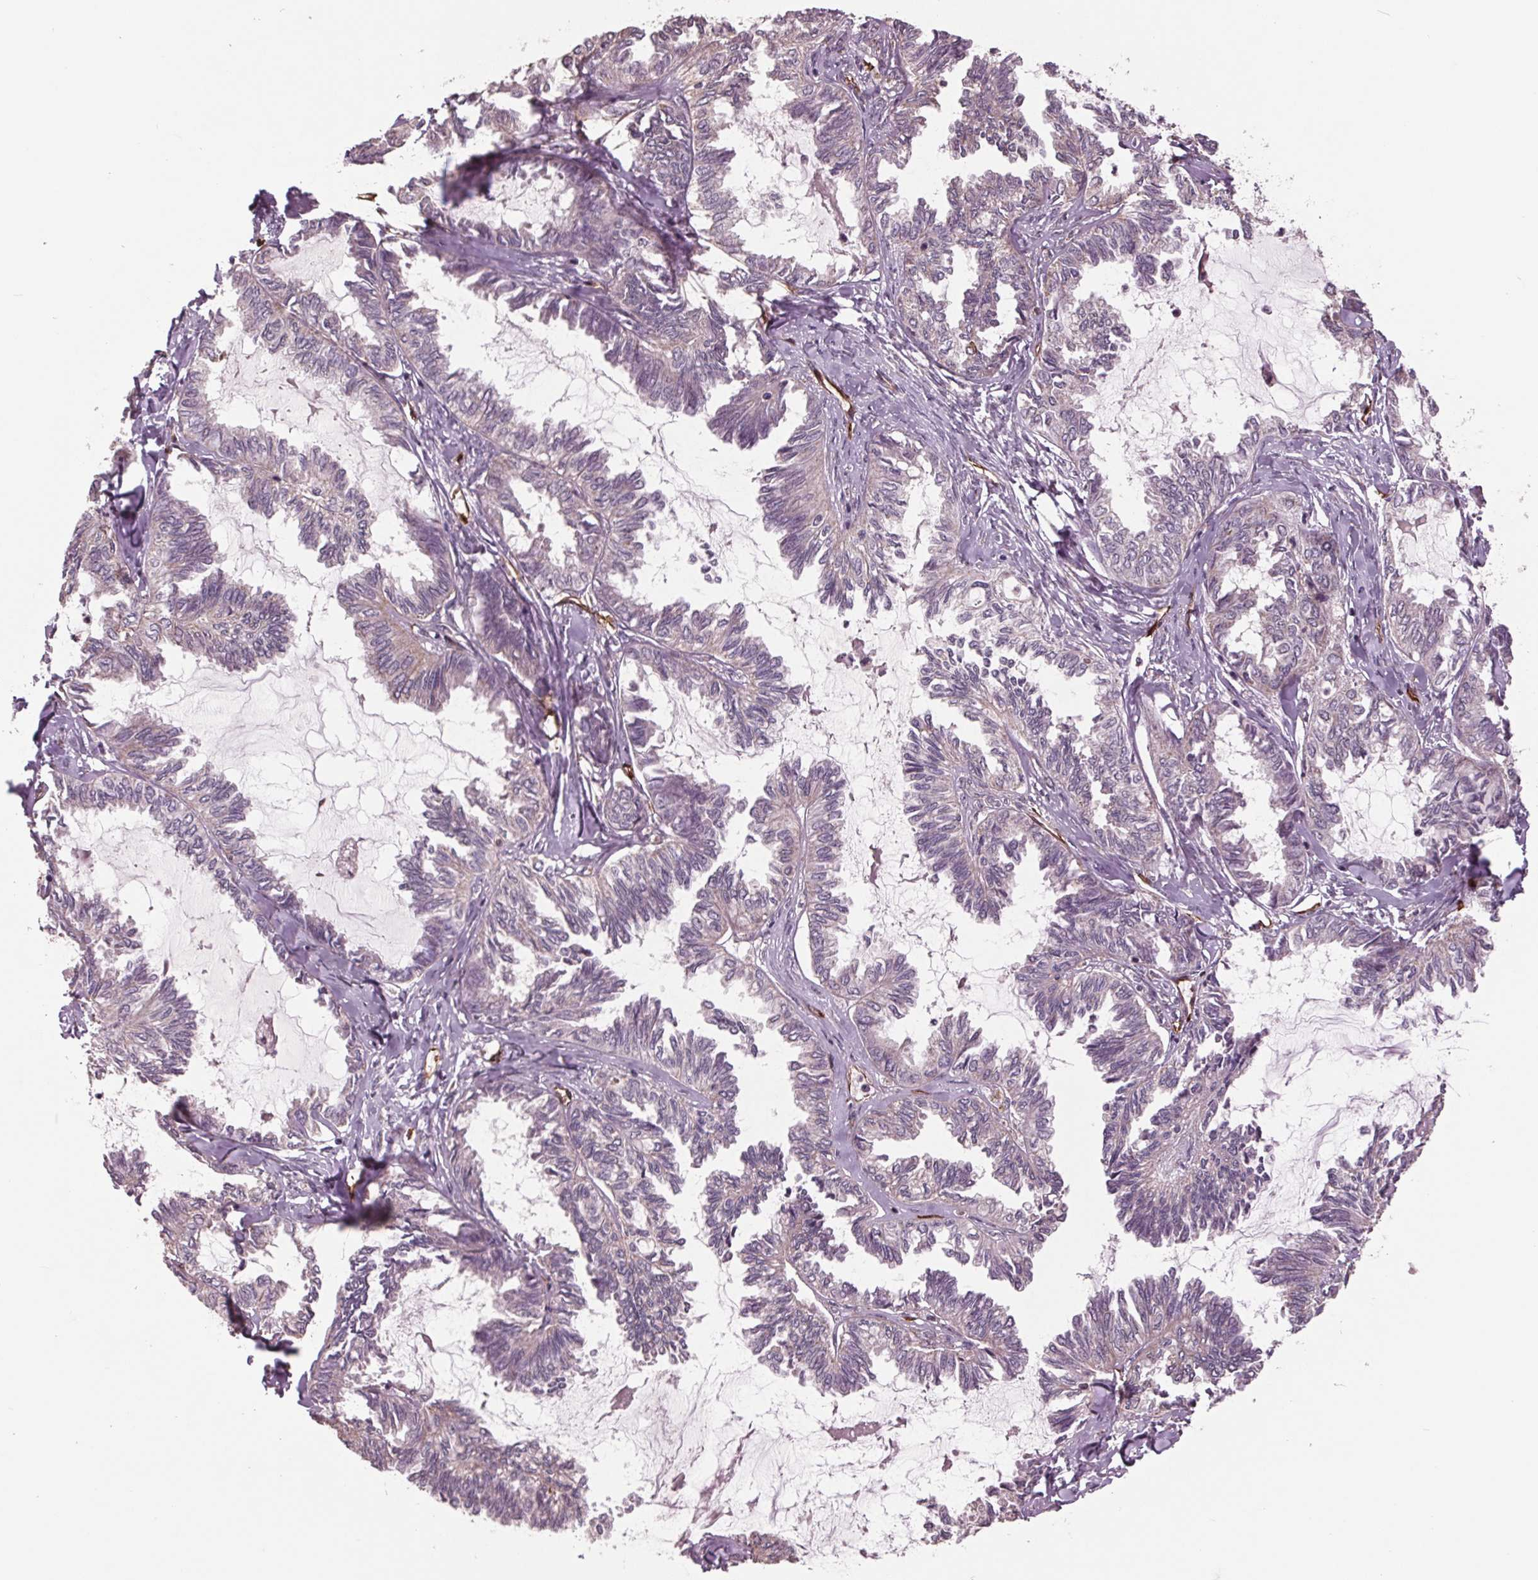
{"staining": {"intensity": "negative", "quantity": "none", "location": "none"}, "tissue": "ovarian cancer", "cell_type": "Tumor cells", "image_type": "cancer", "snomed": [{"axis": "morphology", "description": "Carcinoma, endometroid"}, {"axis": "topography", "description": "Ovary"}], "caption": "Image shows no protein expression in tumor cells of ovarian endometroid carcinoma tissue. (DAB IHC with hematoxylin counter stain).", "gene": "MAPK8", "patient": {"sex": "female", "age": 70}}